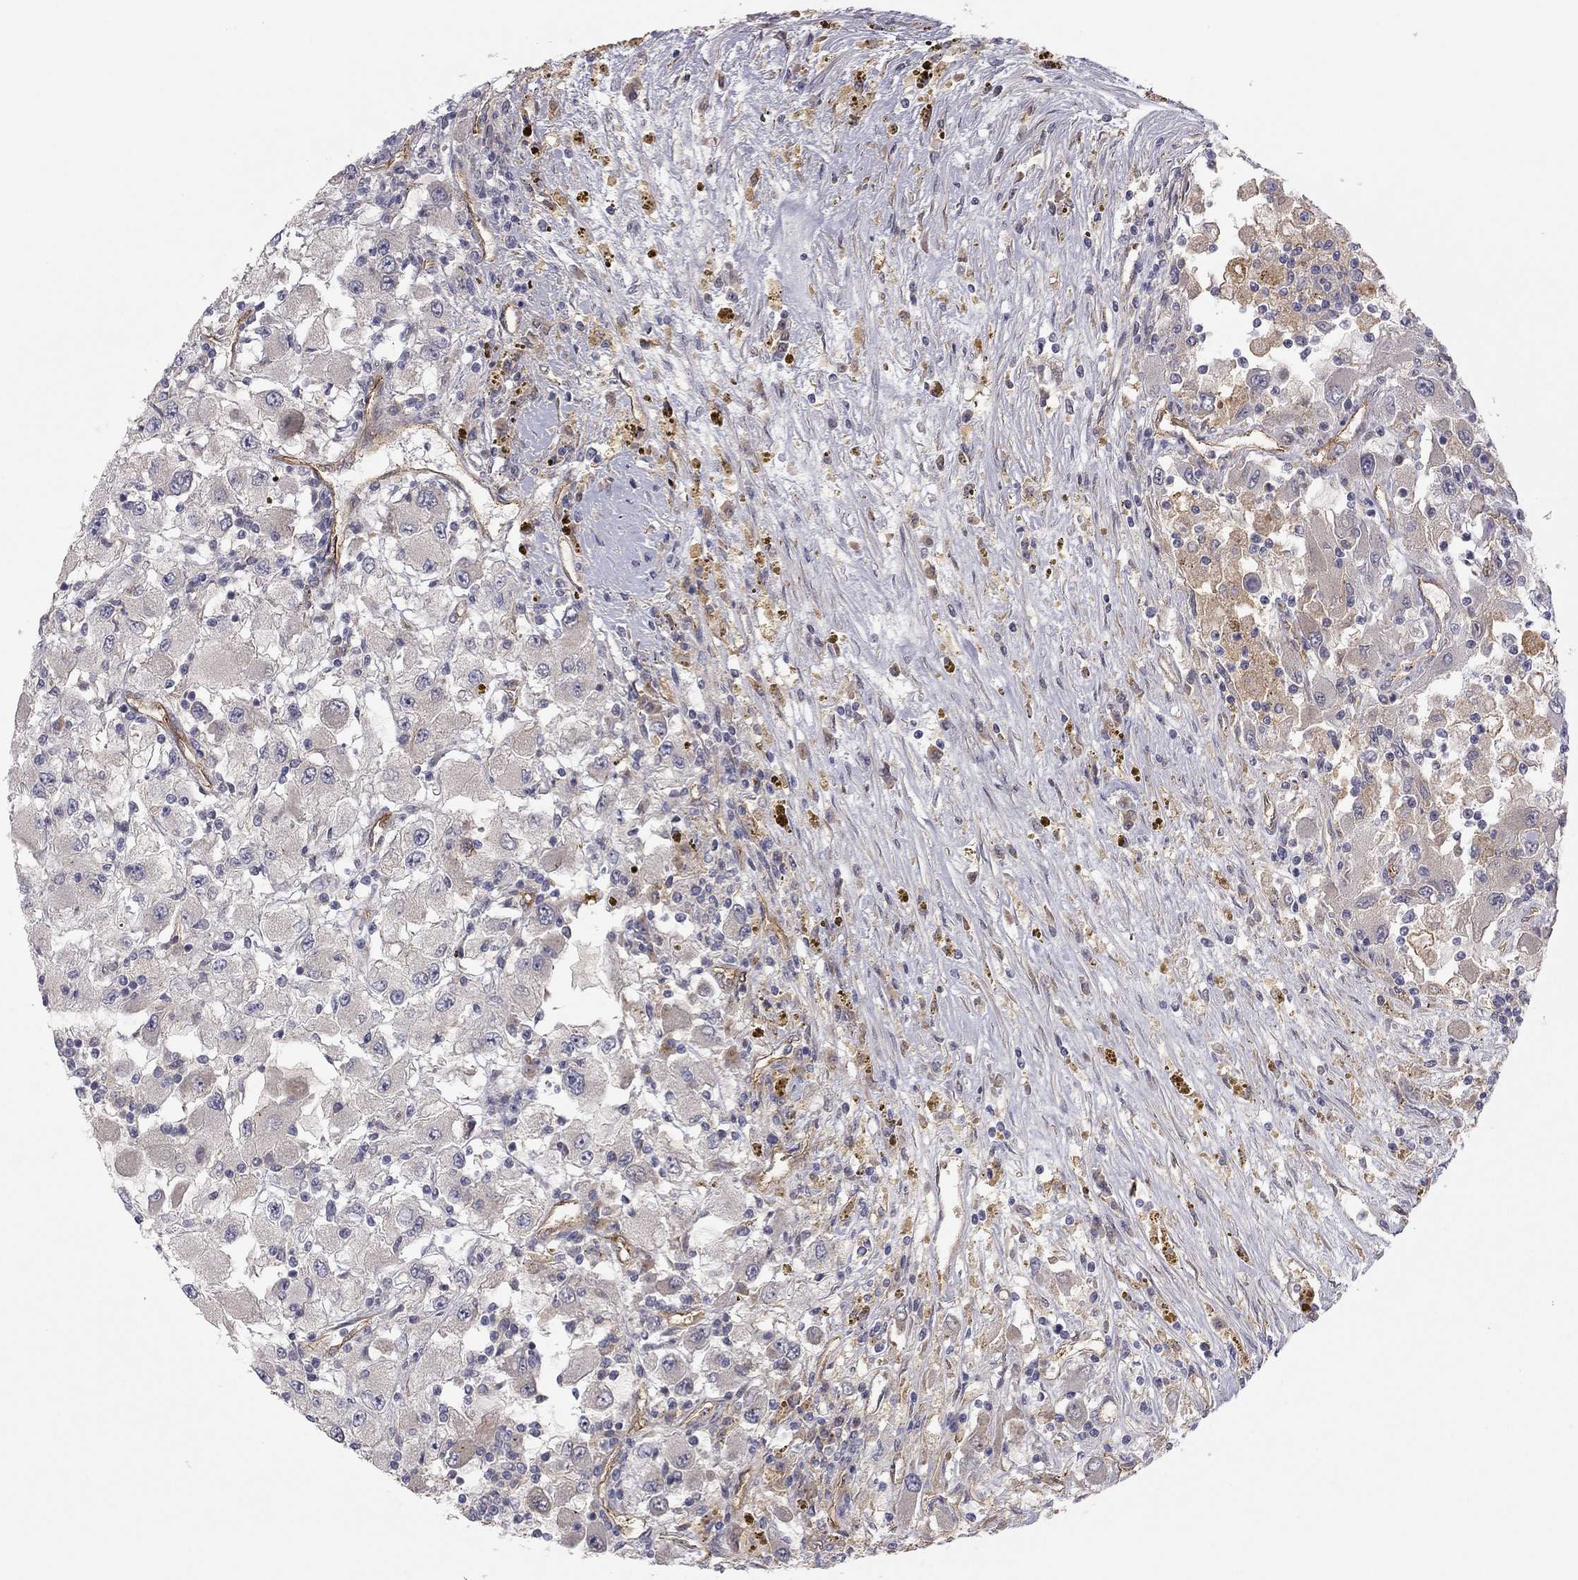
{"staining": {"intensity": "negative", "quantity": "none", "location": "none"}, "tissue": "renal cancer", "cell_type": "Tumor cells", "image_type": "cancer", "snomed": [{"axis": "morphology", "description": "Adenocarcinoma, NOS"}, {"axis": "topography", "description": "Kidney"}], "caption": "High power microscopy photomicrograph of an IHC image of renal cancer (adenocarcinoma), revealing no significant positivity in tumor cells.", "gene": "EXOC3L2", "patient": {"sex": "female", "age": 67}}